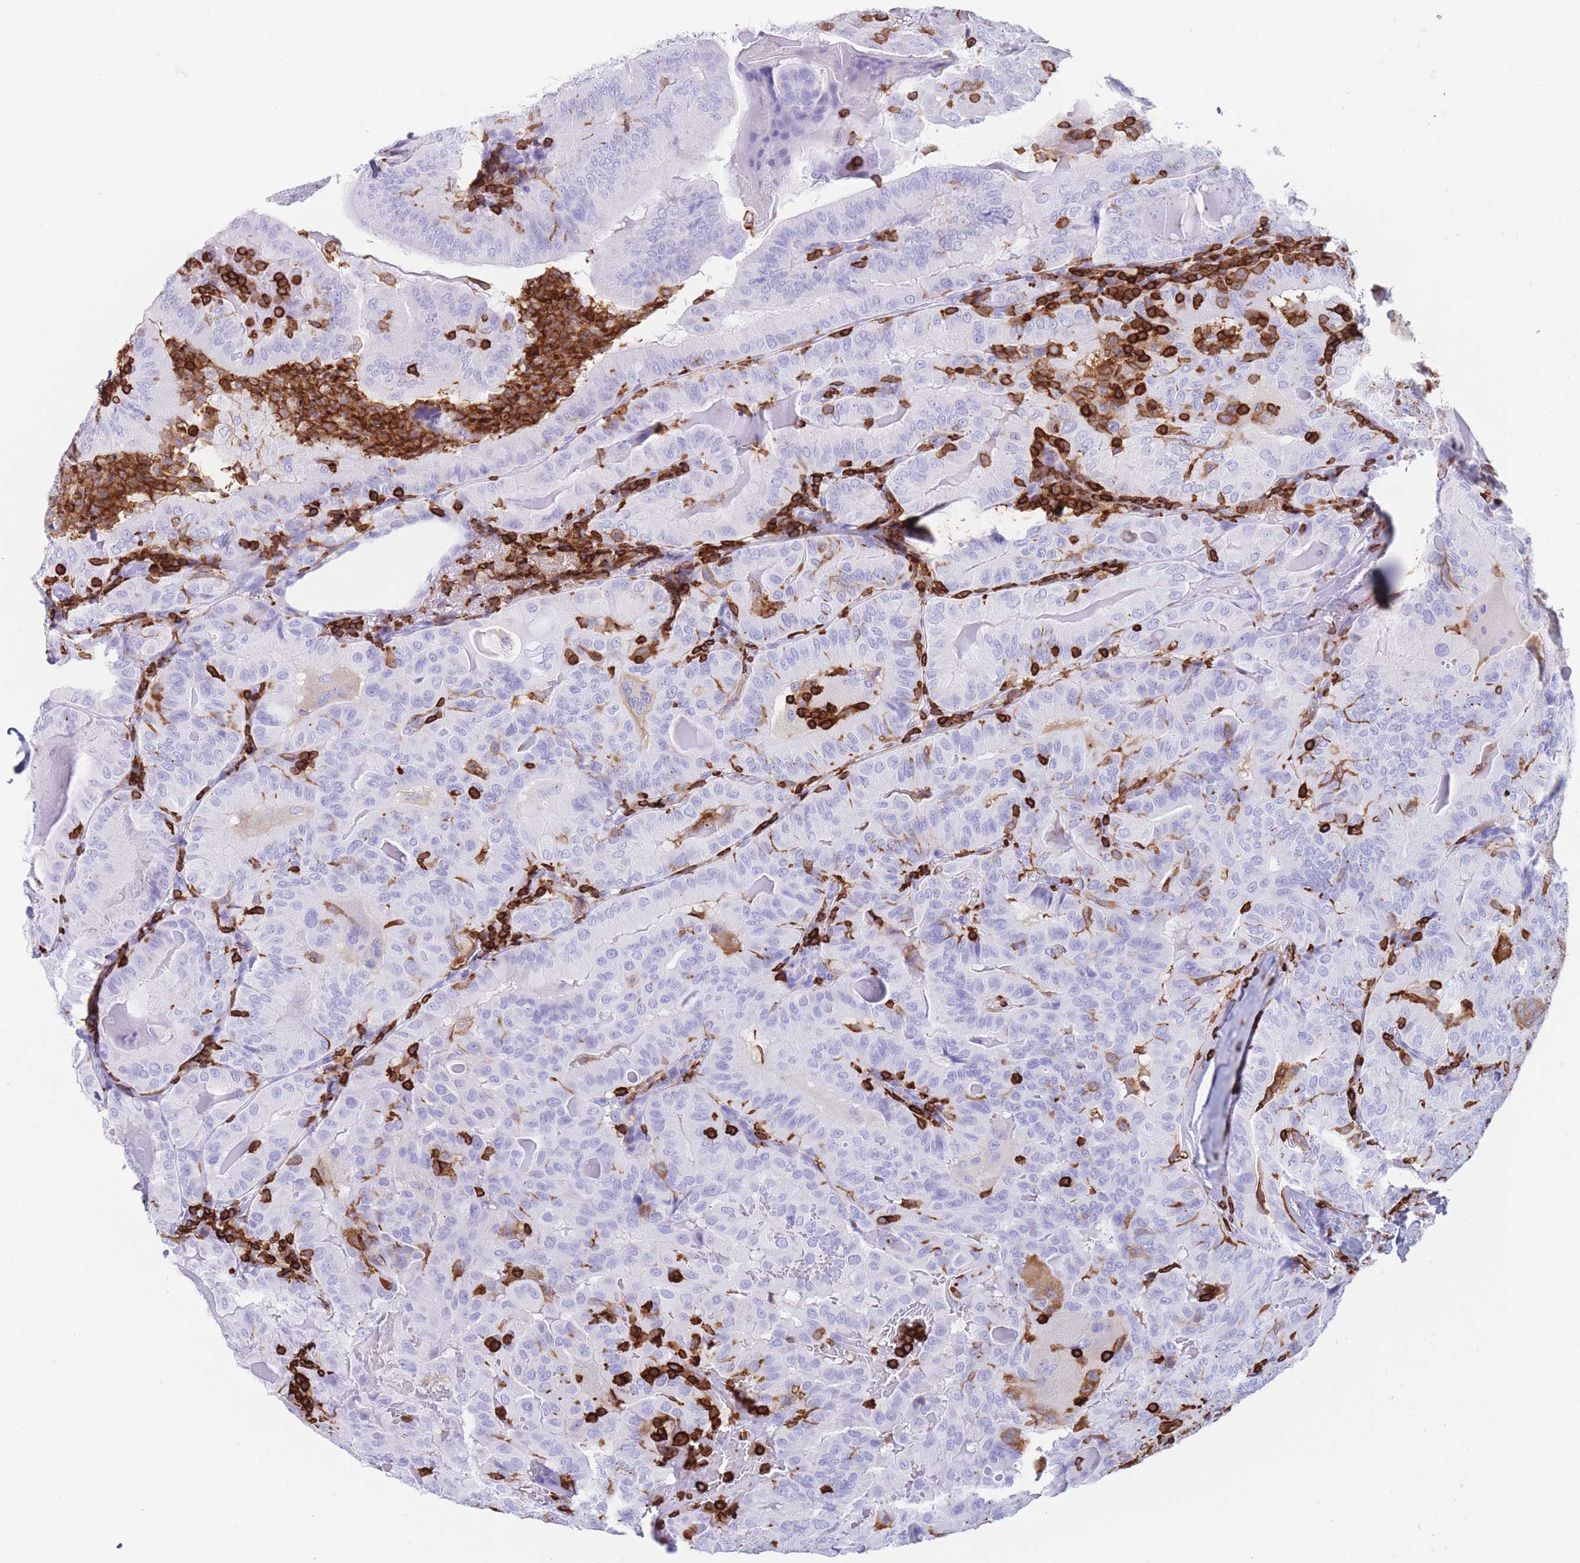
{"staining": {"intensity": "negative", "quantity": "none", "location": "none"}, "tissue": "thyroid cancer", "cell_type": "Tumor cells", "image_type": "cancer", "snomed": [{"axis": "morphology", "description": "Papillary adenocarcinoma, NOS"}, {"axis": "topography", "description": "Thyroid gland"}], "caption": "Tumor cells are negative for brown protein staining in thyroid cancer.", "gene": "CORO1A", "patient": {"sex": "female", "age": 68}}